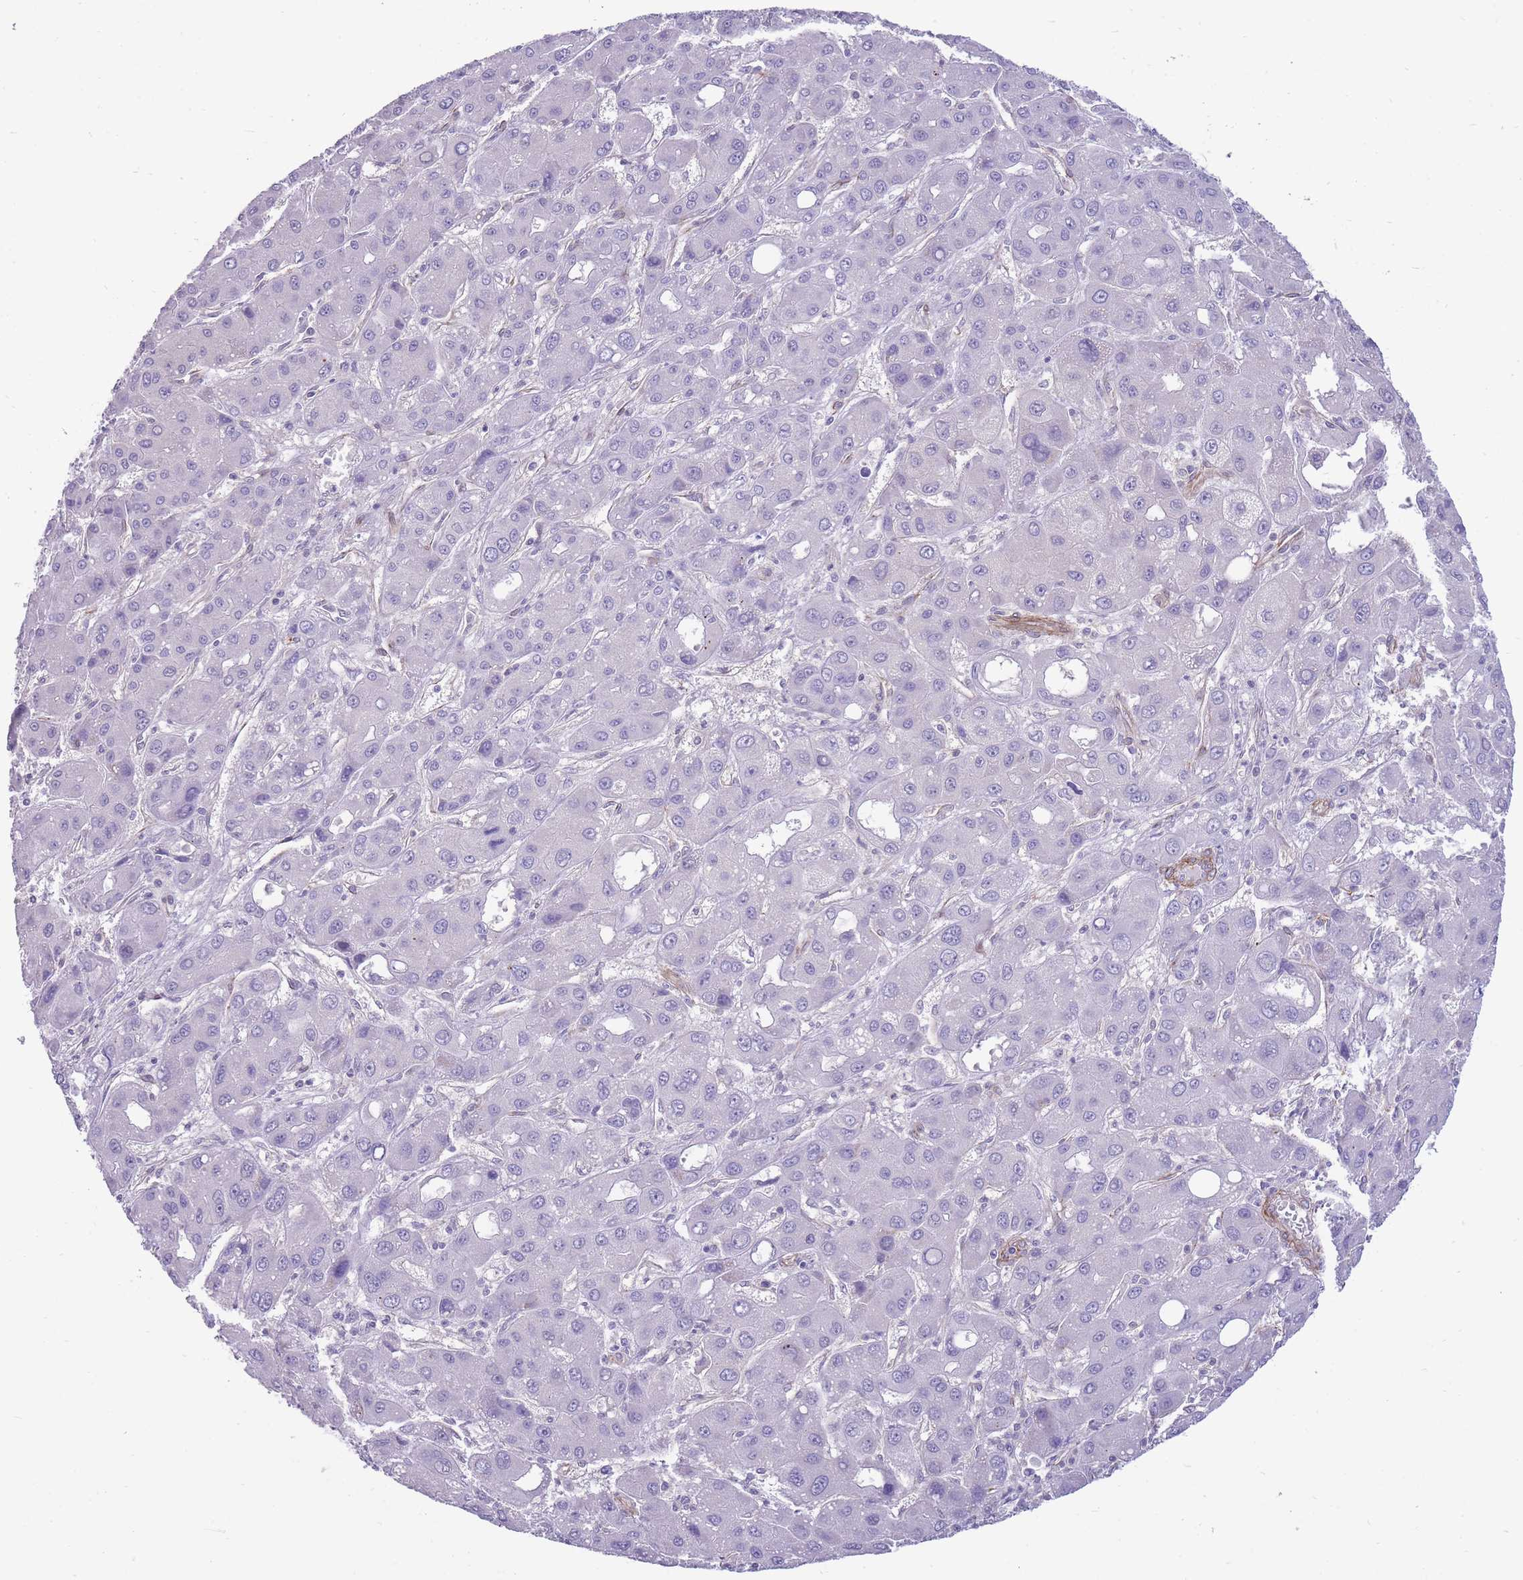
{"staining": {"intensity": "negative", "quantity": "none", "location": "none"}, "tissue": "liver cancer", "cell_type": "Tumor cells", "image_type": "cancer", "snomed": [{"axis": "morphology", "description": "Carcinoma, Hepatocellular, NOS"}, {"axis": "topography", "description": "Liver"}], "caption": "This is a photomicrograph of IHC staining of liver cancer, which shows no positivity in tumor cells. (DAB immunohistochemistry (IHC) visualized using brightfield microscopy, high magnification).", "gene": "RGS11", "patient": {"sex": "male", "age": 55}}